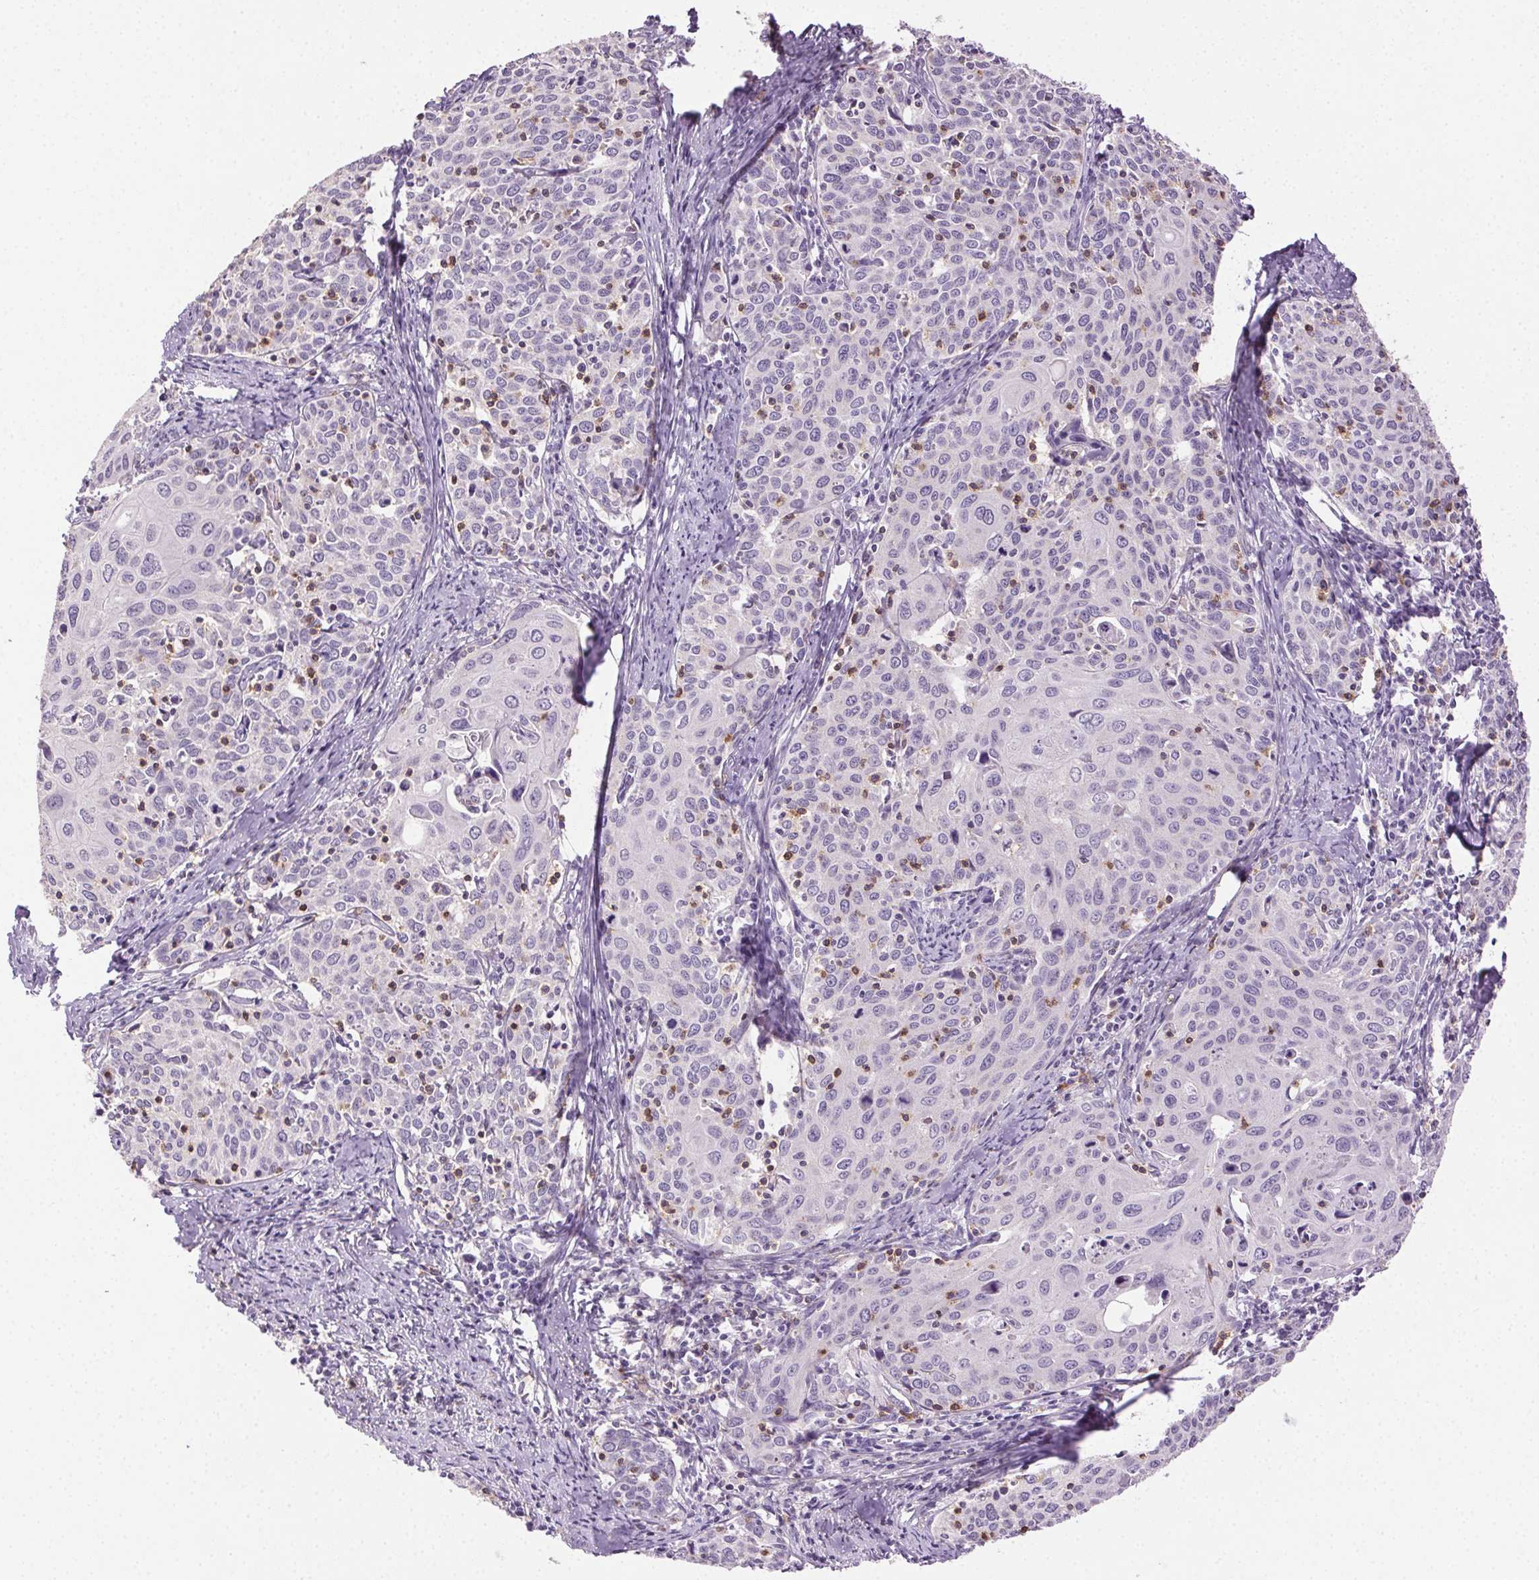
{"staining": {"intensity": "negative", "quantity": "none", "location": "none"}, "tissue": "cervical cancer", "cell_type": "Tumor cells", "image_type": "cancer", "snomed": [{"axis": "morphology", "description": "Squamous cell carcinoma, NOS"}, {"axis": "topography", "description": "Cervix"}], "caption": "Immunohistochemical staining of human cervical cancer reveals no significant positivity in tumor cells.", "gene": "AKAP5", "patient": {"sex": "female", "age": 62}}